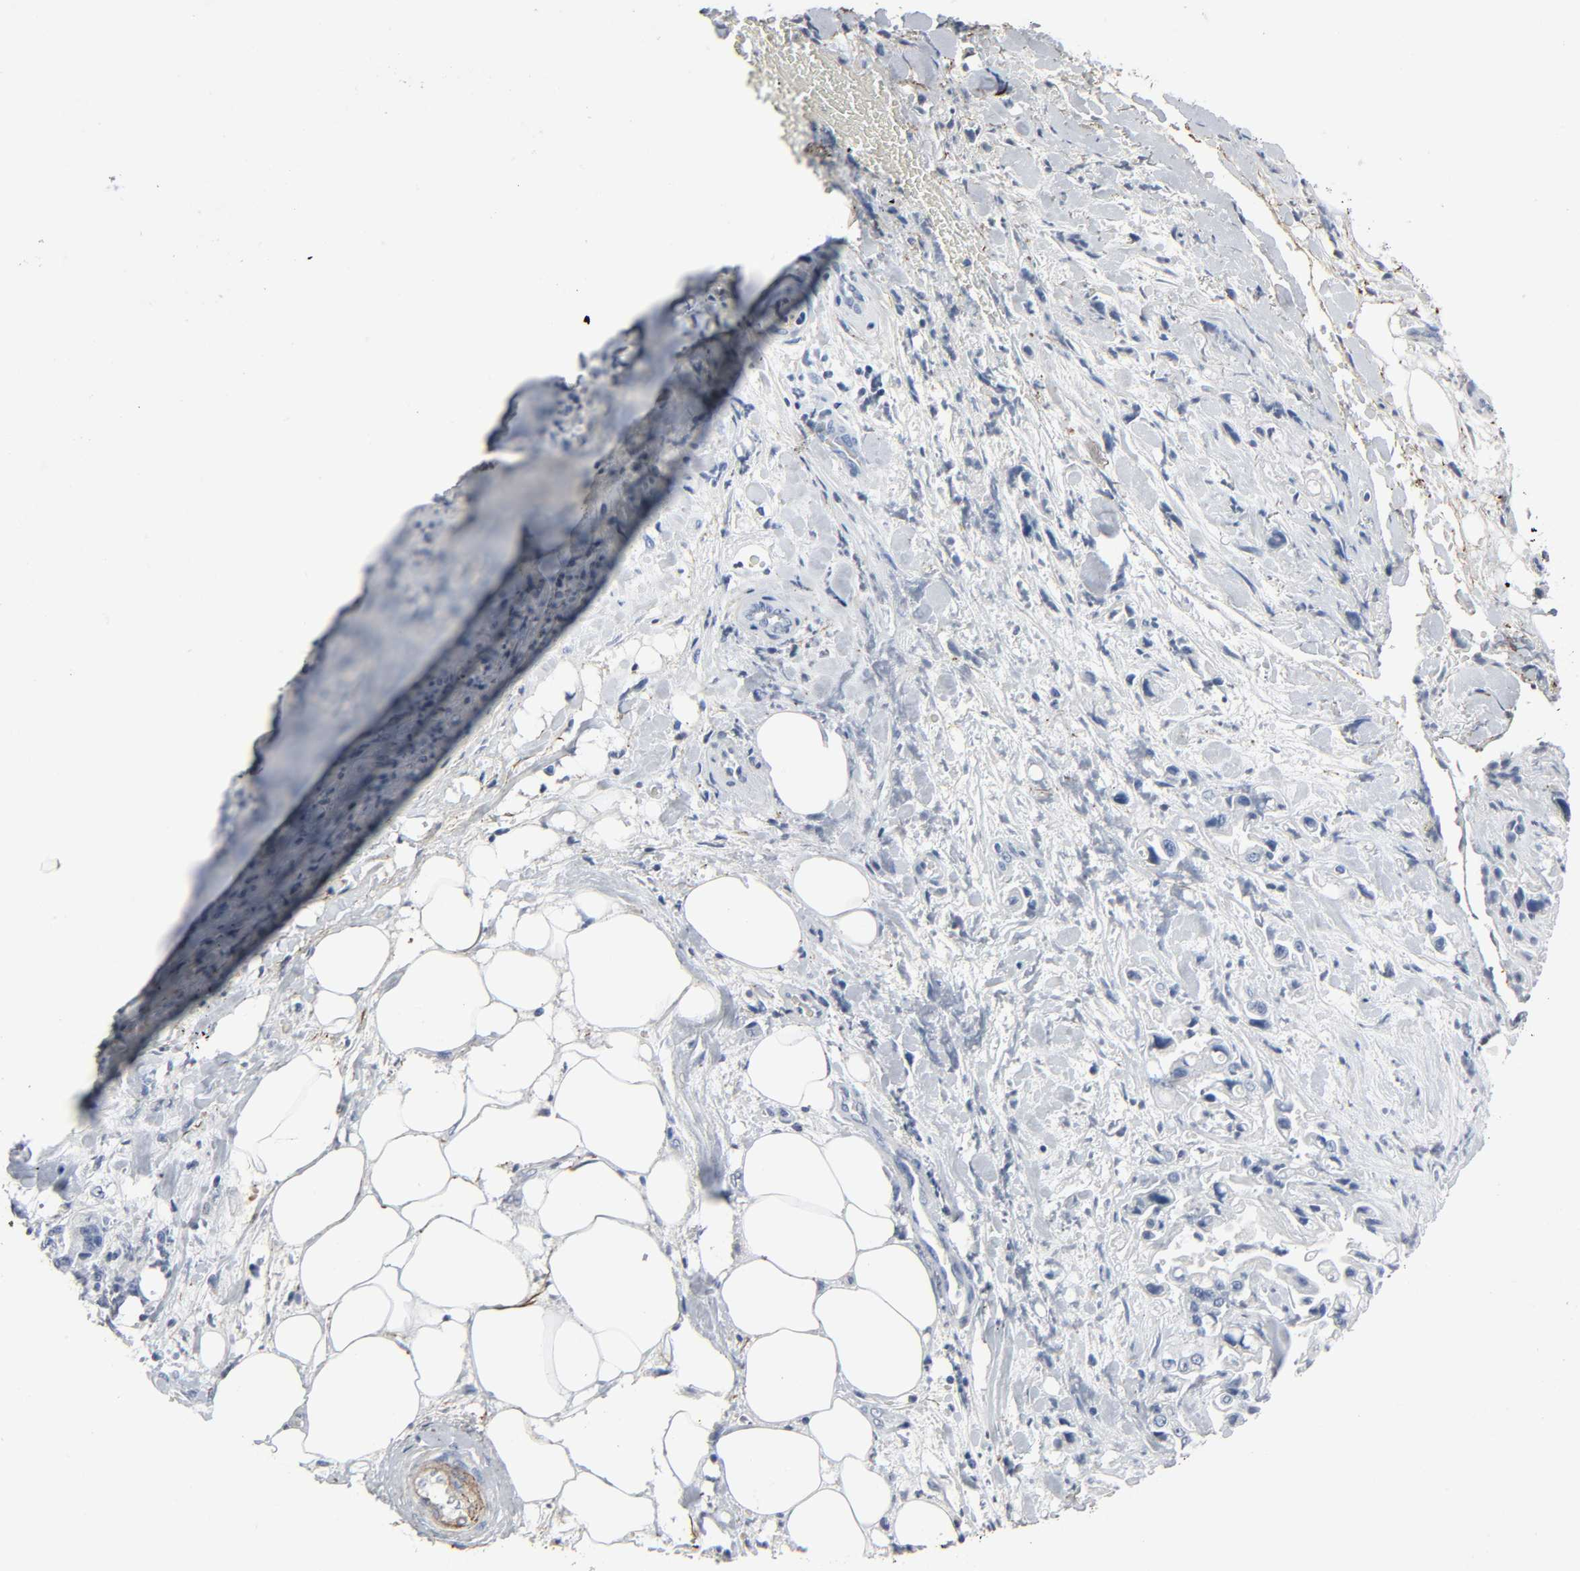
{"staining": {"intensity": "negative", "quantity": "none", "location": "none"}, "tissue": "pancreatic cancer", "cell_type": "Tumor cells", "image_type": "cancer", "snomed": [{"axis": "morphology", "description": "Adenocarcinoma, NOS"}, {"axis": "topography", "description": "Pancreas"}], "caption": "Immunohistochemical staining of pancreatic adenocarcinoma demonstrates no significant positivity in tumor cells.", "gene": "FBLN5", "patient": {"sex": "male", "age": 70}}